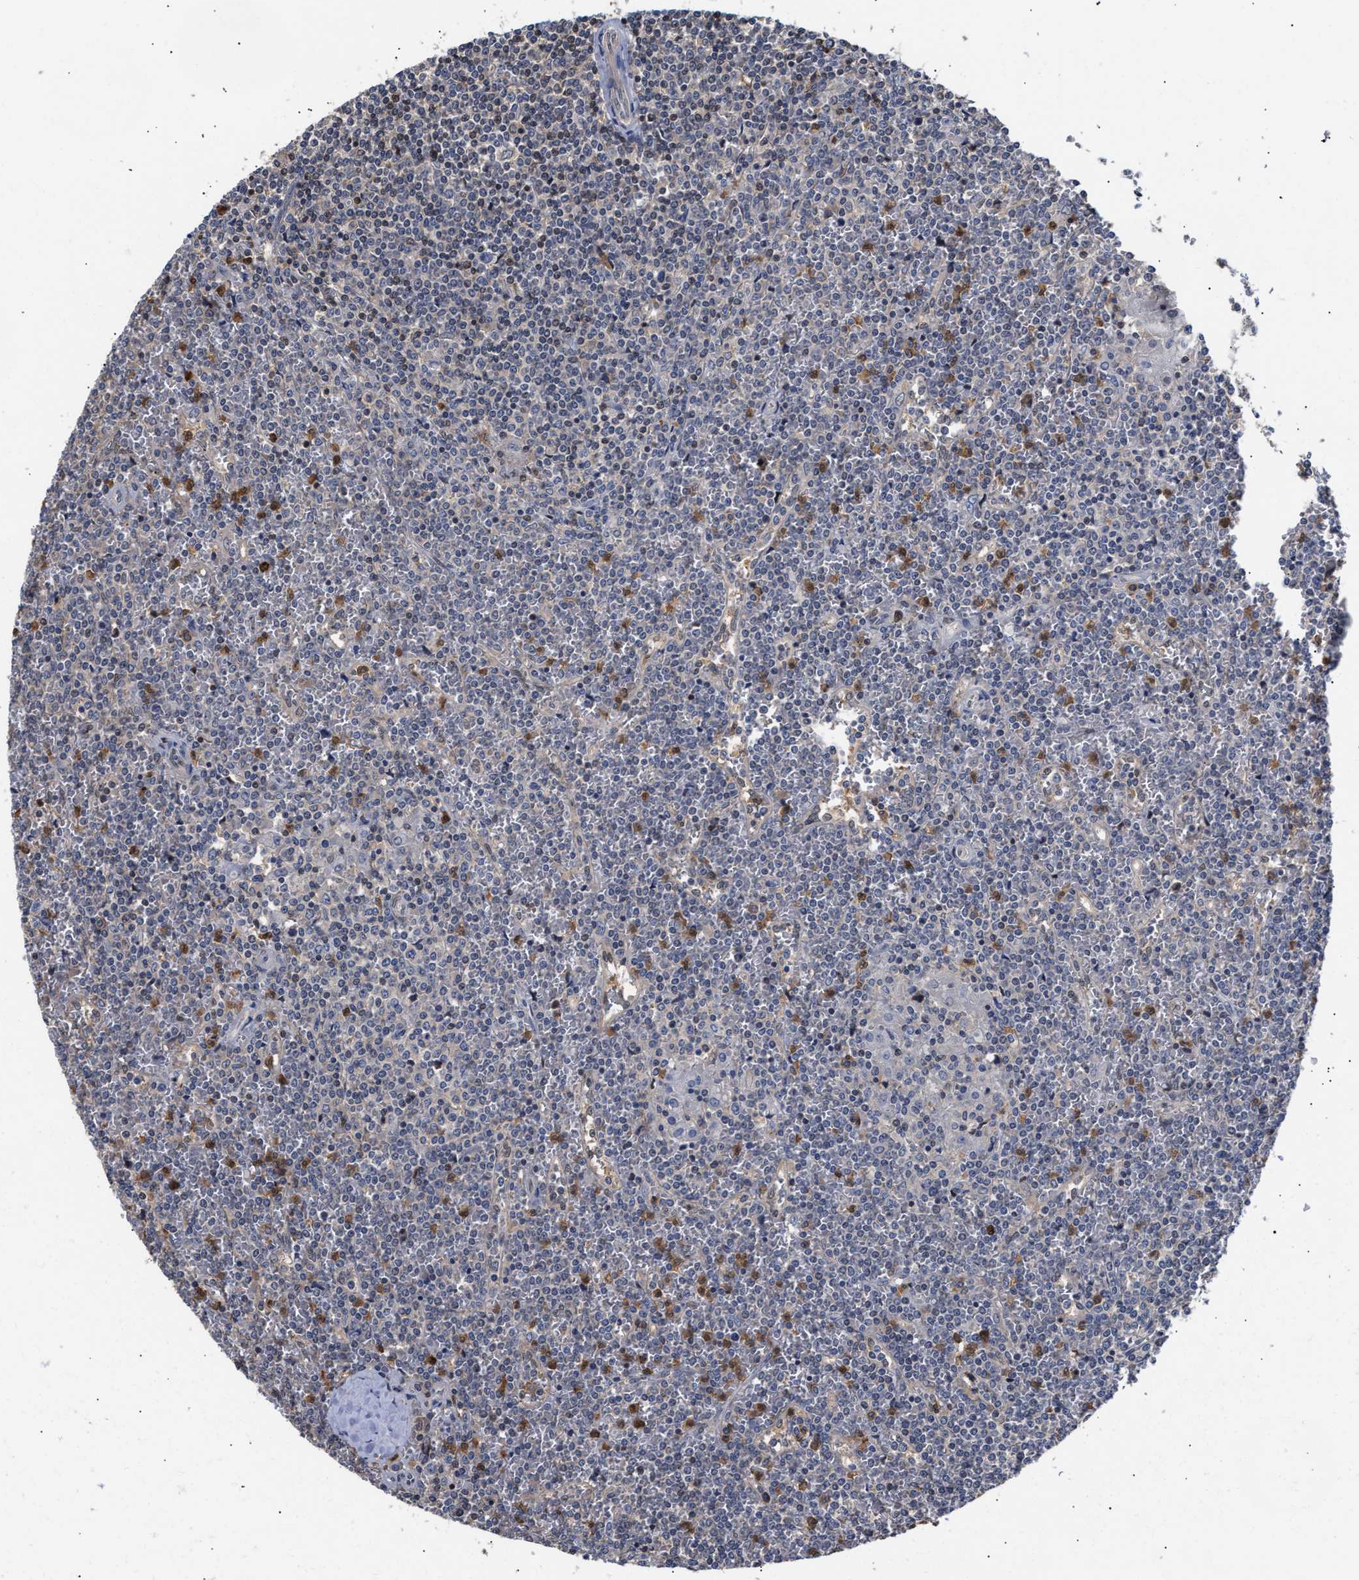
{"staining": {"intensity": "negative", "quantity": "none", "location": "none"}, "tissue": "lymphoma", "cell_type": "Tumor cells", "image_type": "cancer", "snomed": [{"axis": "morphology", "description": "Malignant lymphoma, non-Hodgkin's type, Low grade"}, {"axis": "topography", "description": "Spleen"}], "caption": "The image demonstrates no significant staining in tumor cells of malignant lymphoma, non-Hodgkin's type (low-grade).", "gene": "KLHDC1", "patient": {"sex": "female", "age": 19}}